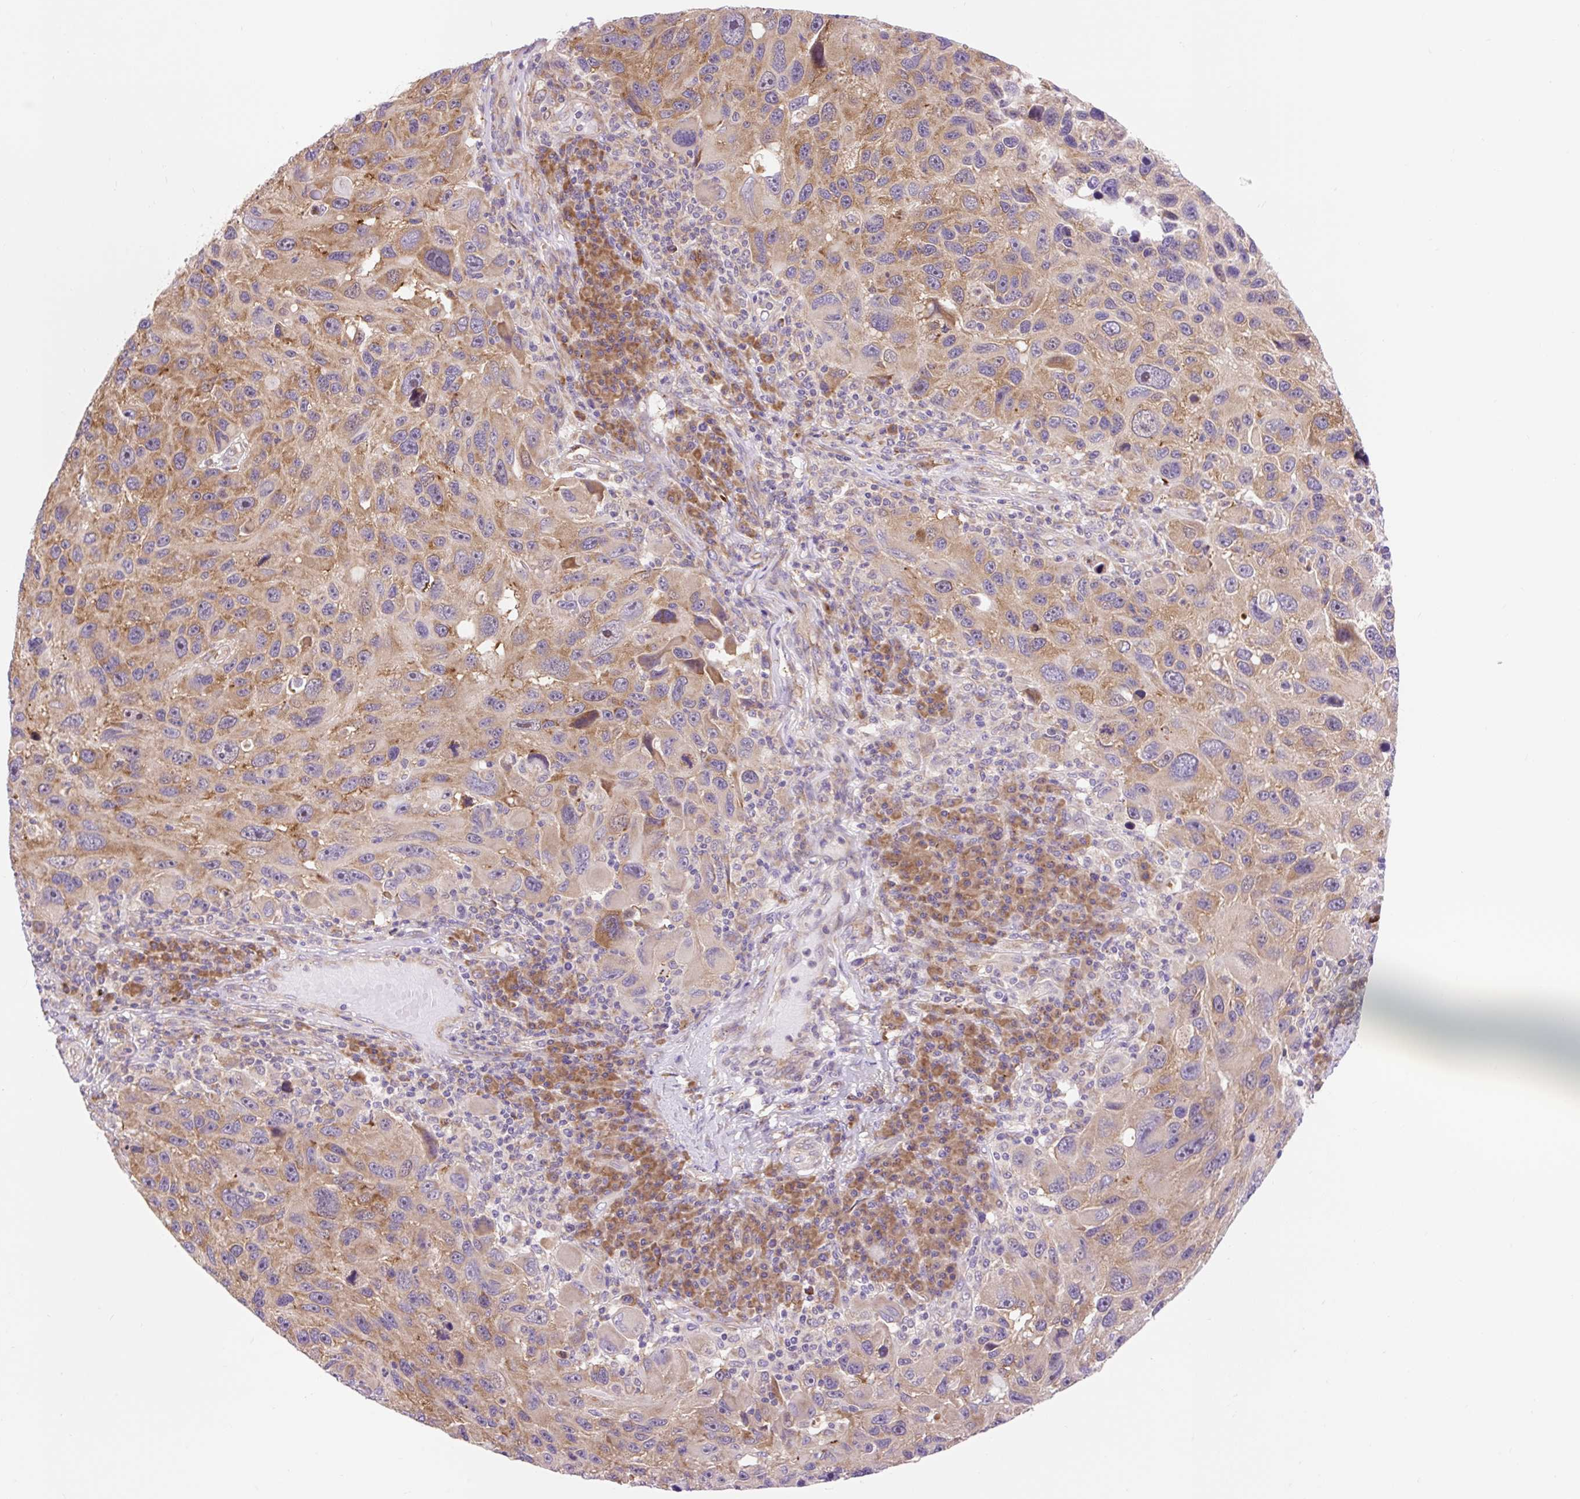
{"staining": {"intensity": "moderate", "quantity": ">75%", "location": "cytoplasmic/membranous"}, "tissue": "melanoma", "cell_type": "Tumor cells", "image_type": "cancer", "snomed": [{"axis": "morphology", "description": "Malignant melanoma, NOS"}, {"axis": "topography", "description": "Skin"}], "caption": "Immunohistochemical staining of malignant melanoma exhibits medium levels of moderate cytoplasmic/membranous expression in about >75% of tumor cells. (Brightfield microscopy of DAB IHC at high magnification).", "gene": "GPR45", "patient": {"sex": "male", "age": 53}}